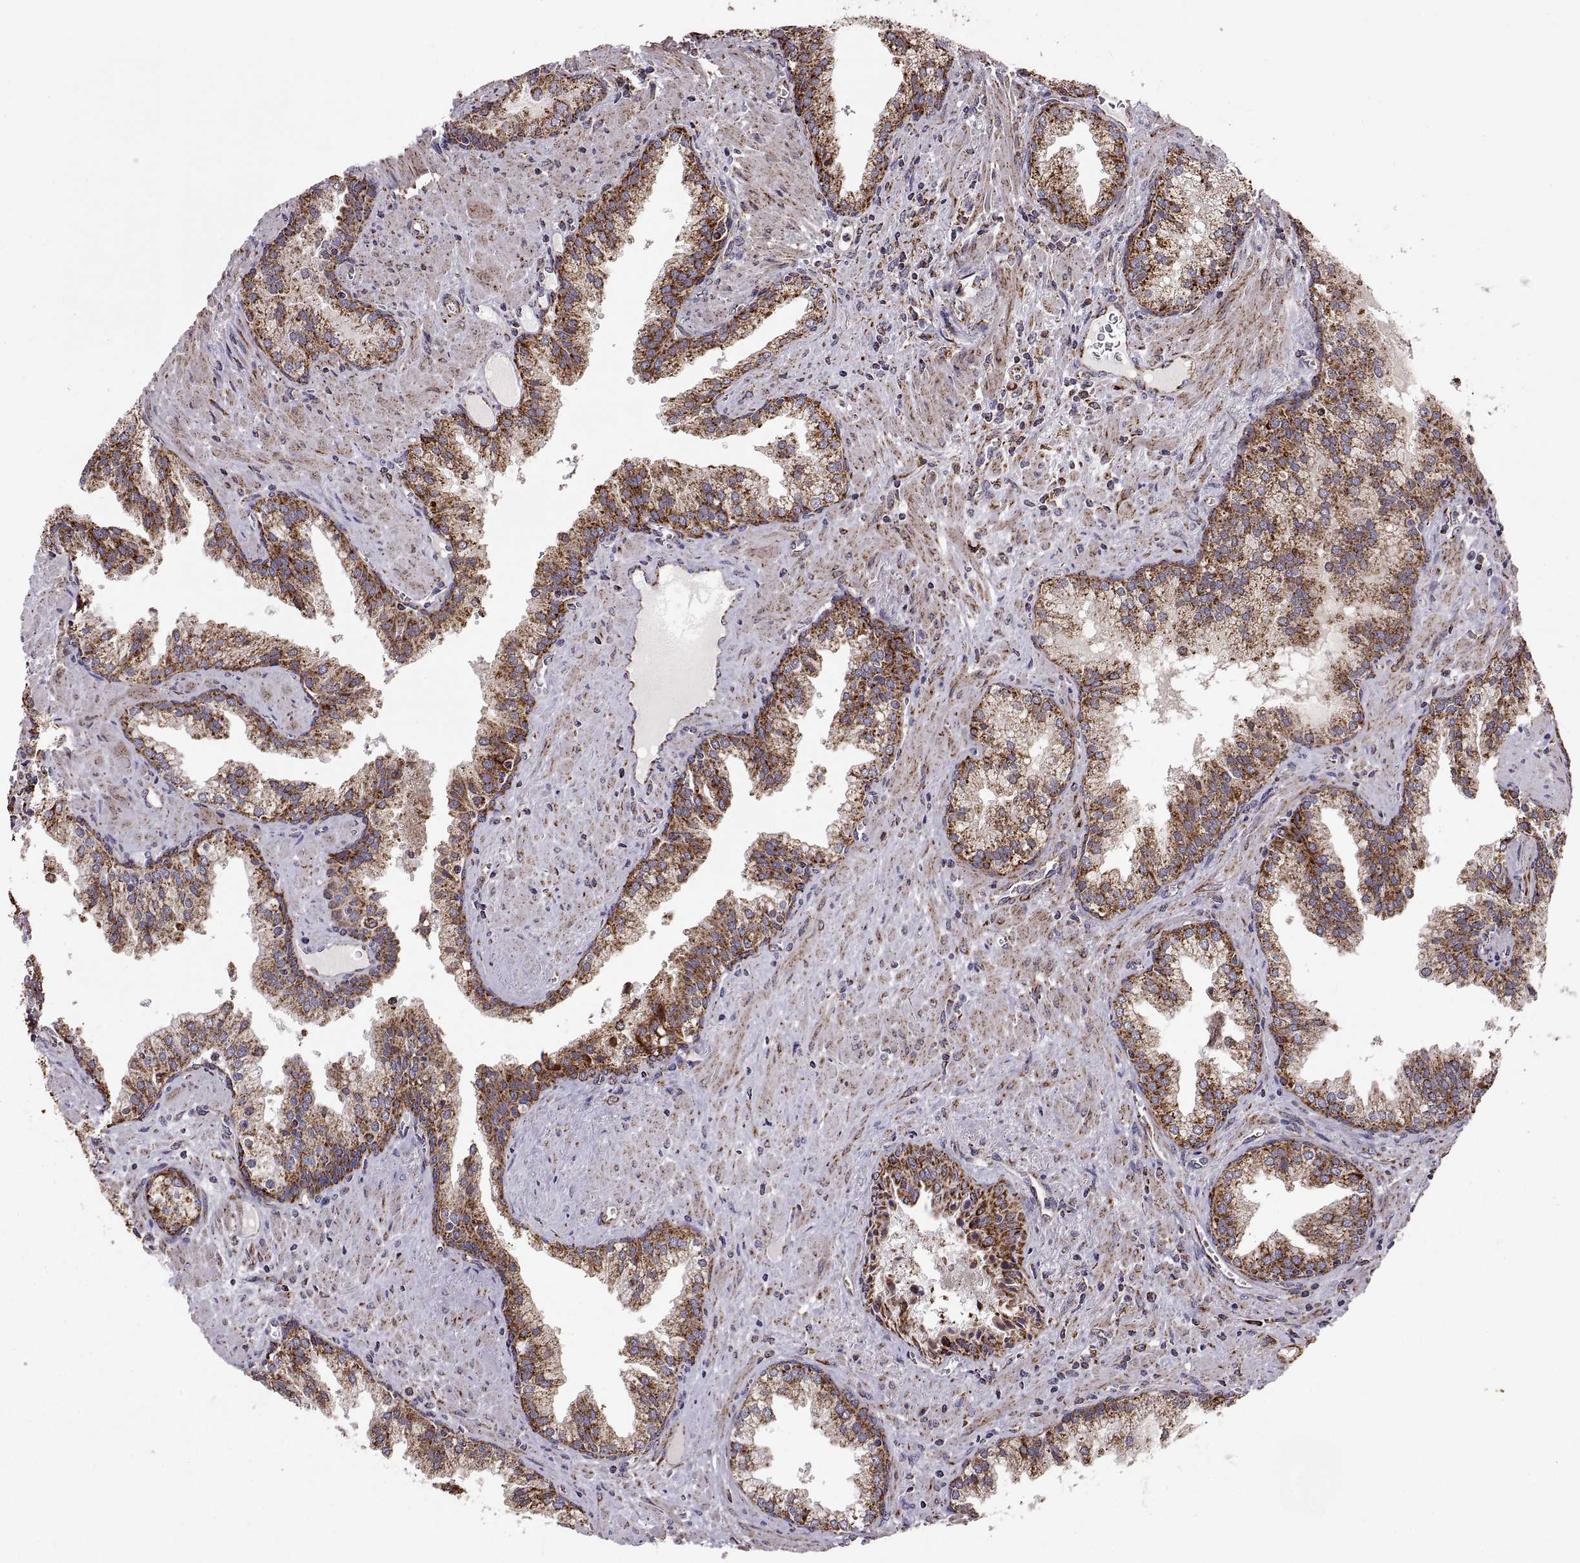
{"staining": {"intensity": "strong", "quantity": ">75%", "location": "cytoplasmic/membranous"}, "tissue": "prostate cancer", "cell_type": "Tumor cells", "image_type": "cancer", "snomed": [{"axis": "morphology", "description": "Adenocarcinoma, High grade"}, {"axis": "topography", "description": "Prostate"}], "caption": "Strong cytoplasmic/membranous staining for a protein is seen in about >75% of tumor cells of prostate cancer using immunohistochemistry (IHC).", "gene": "ARSD", "patient": {"sex": "male", "age": 68}}